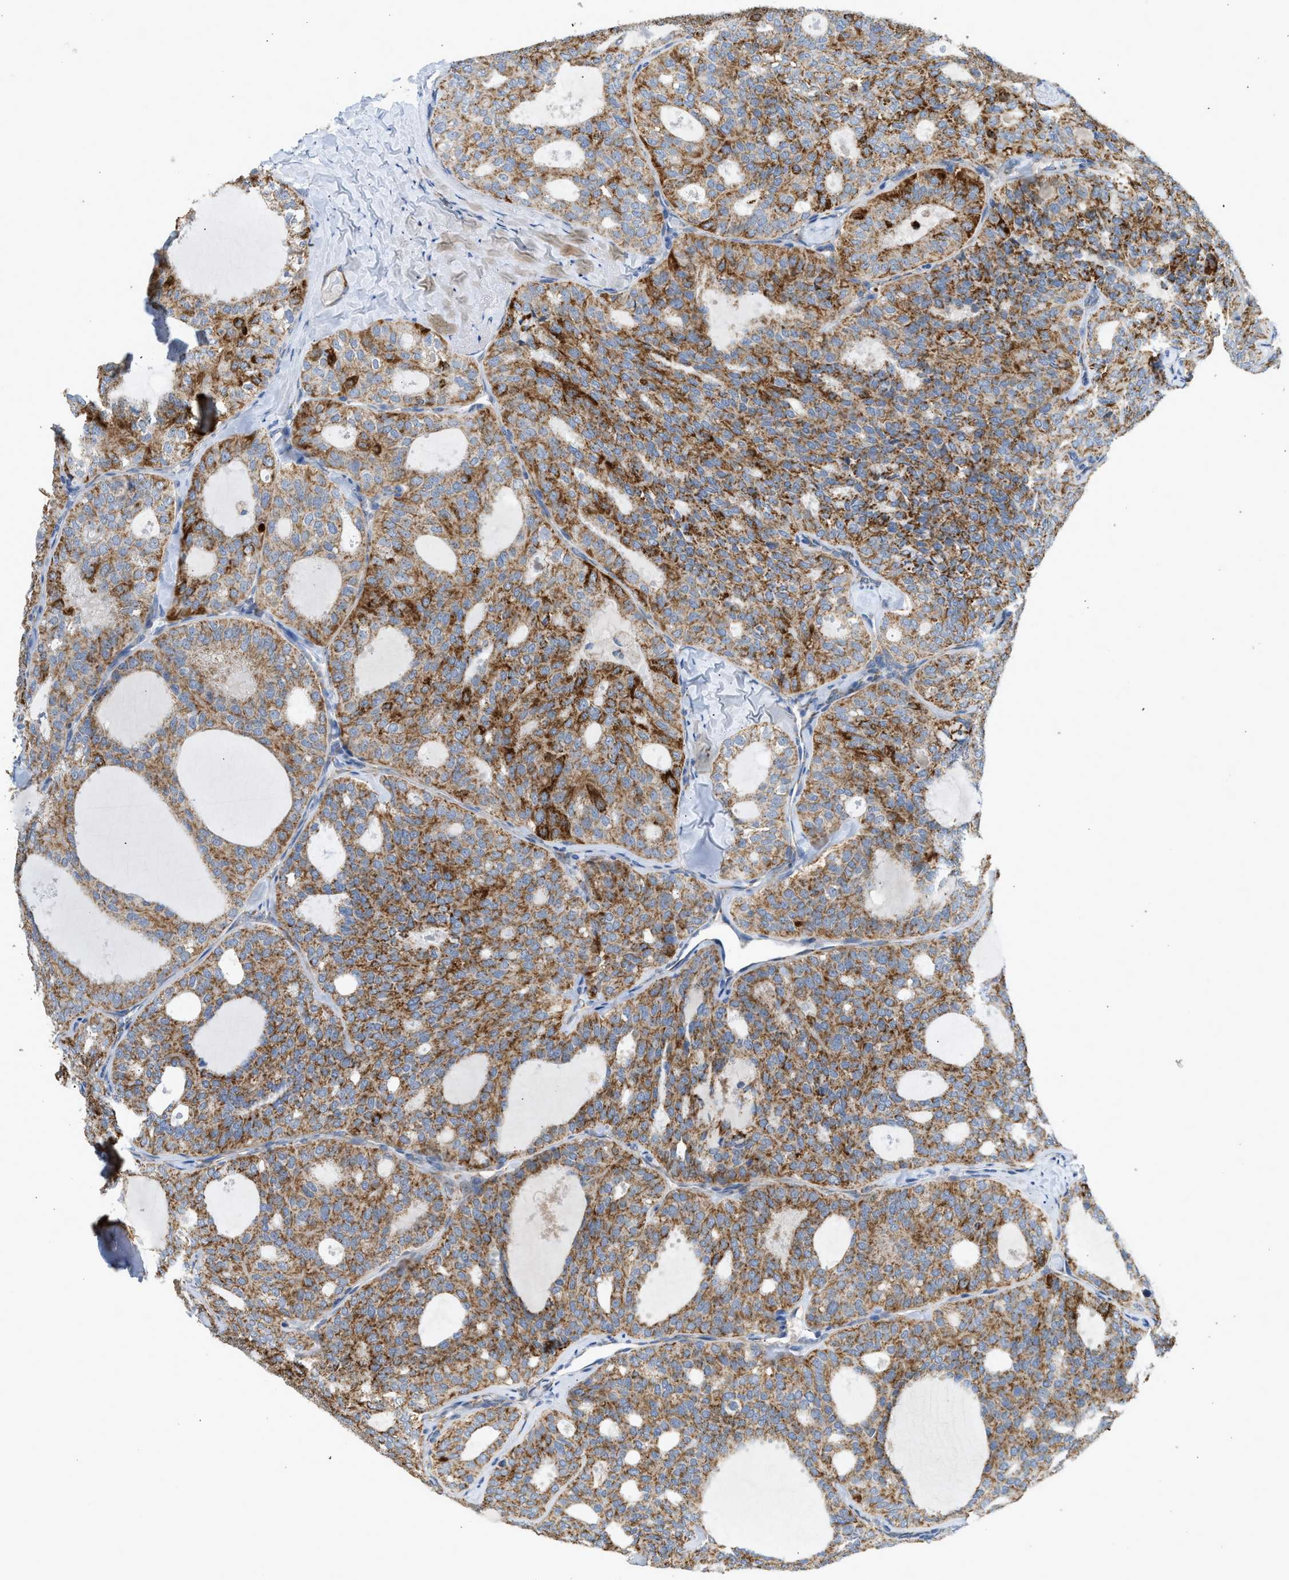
{"staining": {"intensity": "strong", "quantity": "25%-75%", "location": "cytoplasmic/membranous"}, "tissue": "thyroid cancer", "cell_type": "Tumor cells", "image_type": "cancer", "snomed": [{"axis": "morphology", "description": "Follicular adenoma carcinoma, NOS"}, {"axis": "topography", "description": "Thyroid gland"}], "caption": "Thyroid follicular adenoma carcinoma tissue displays strong cytoplasmic/membranous expression in about 25%-75% of tumor cells The protein of interest is stained brown, and the nuclei are stained in blue (DAB IHC with brightfield microscopy, high magnification).", "gene": "GOT2", "patient": {"sex": "male", "age": 75}}